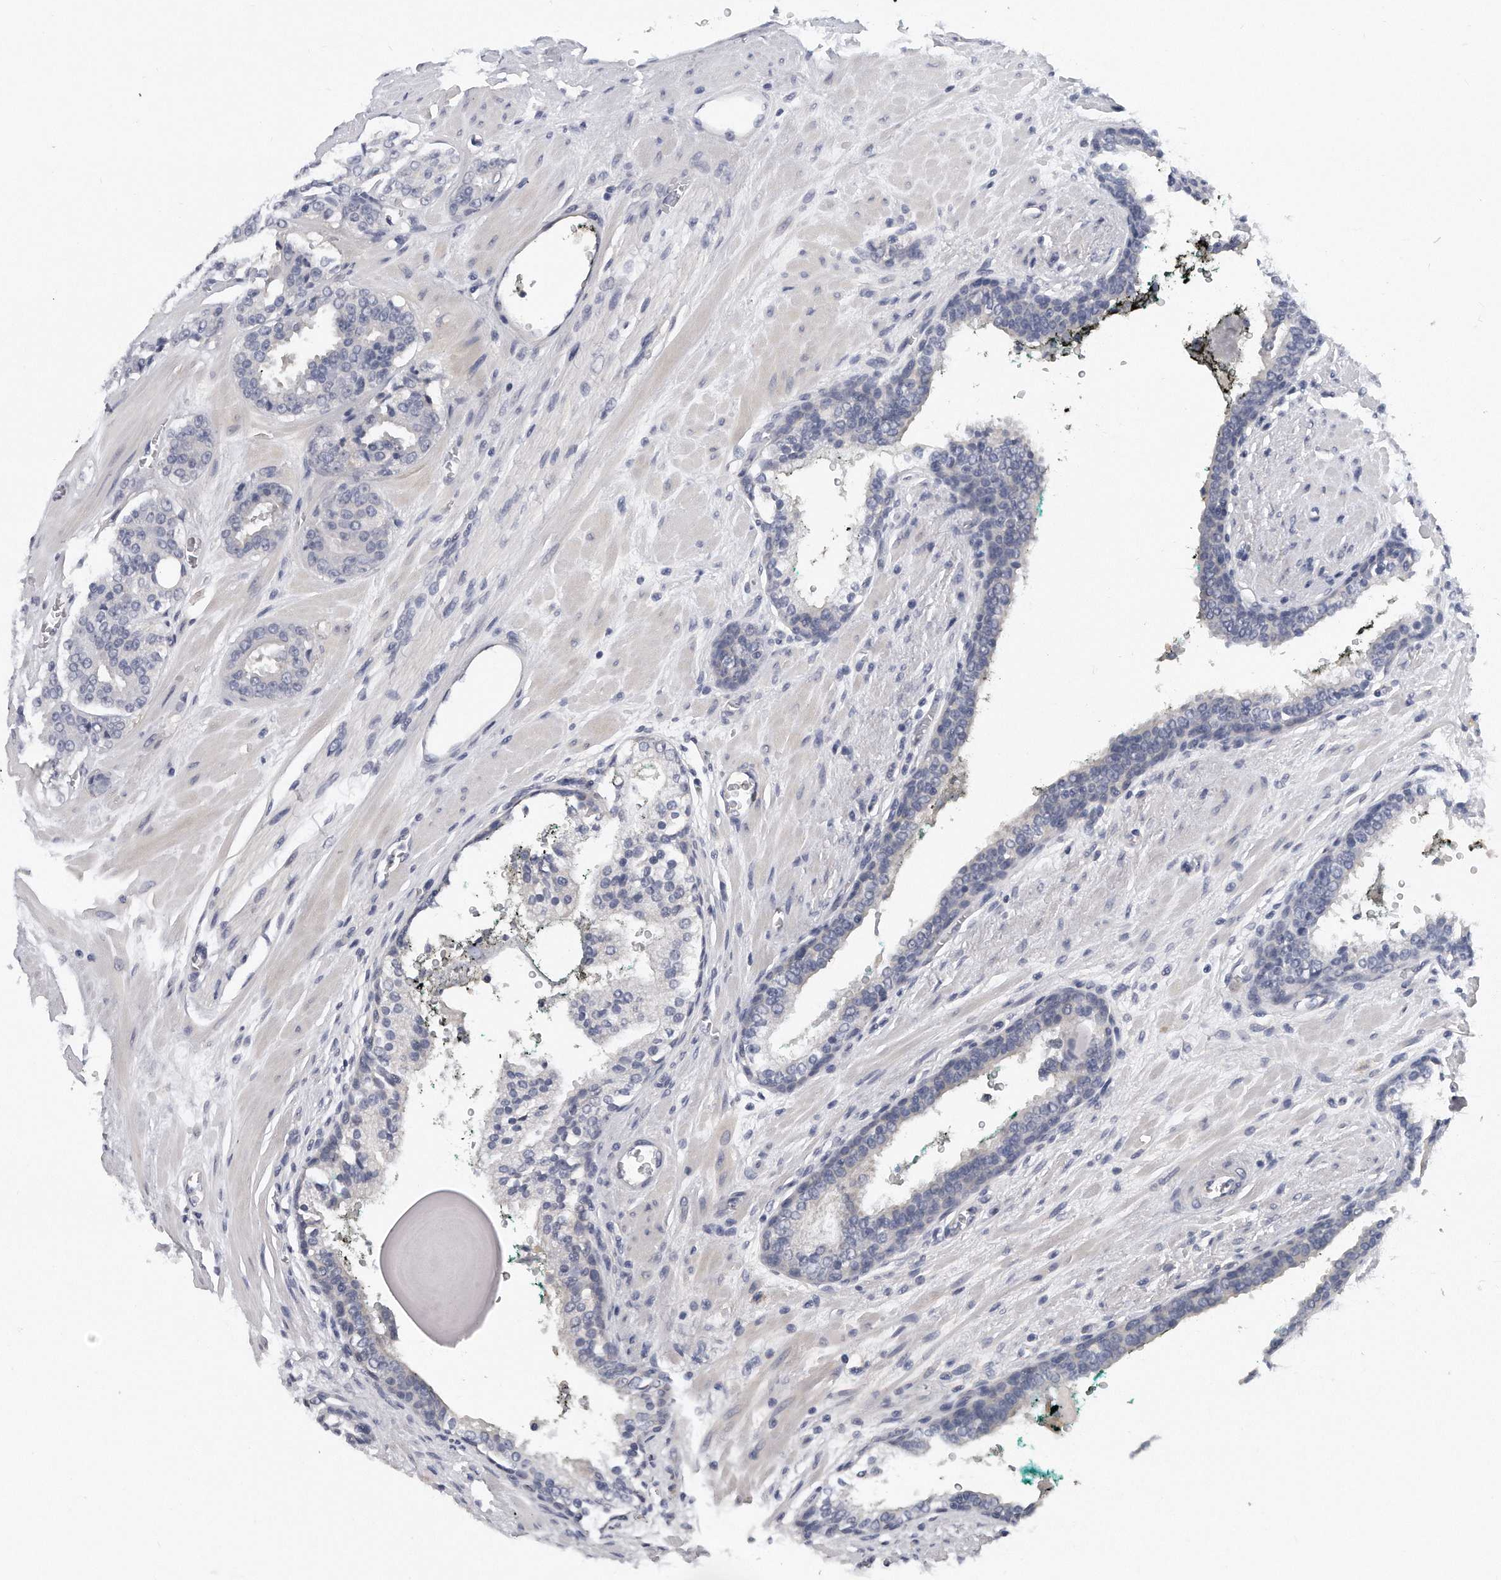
{"staining": {"intensity": "negative", "quantity": "none", "location": "none"}, "tissue": "prostate cancer", "cell_type": "Tumor cells", "image_type": "cancer", "snomed": [{"axis": "morphology", "description": "Adenocarcinoma, High grade"}, {"axis": "topography", "description": "Prostate"}], "caption": "A high-resolution histopathology image shows IHC staining of prostate cancer (adenocarcinoma (high-grade)), which reveals no significant staining in tumor cells. (Stains: DAB immunohistochemistry with hematoxylin counter stain, Microscopy: brightfield microscopy at high magnification).", "gene": "KLHL7", "patient": {"sex": "male", "age": 60}}